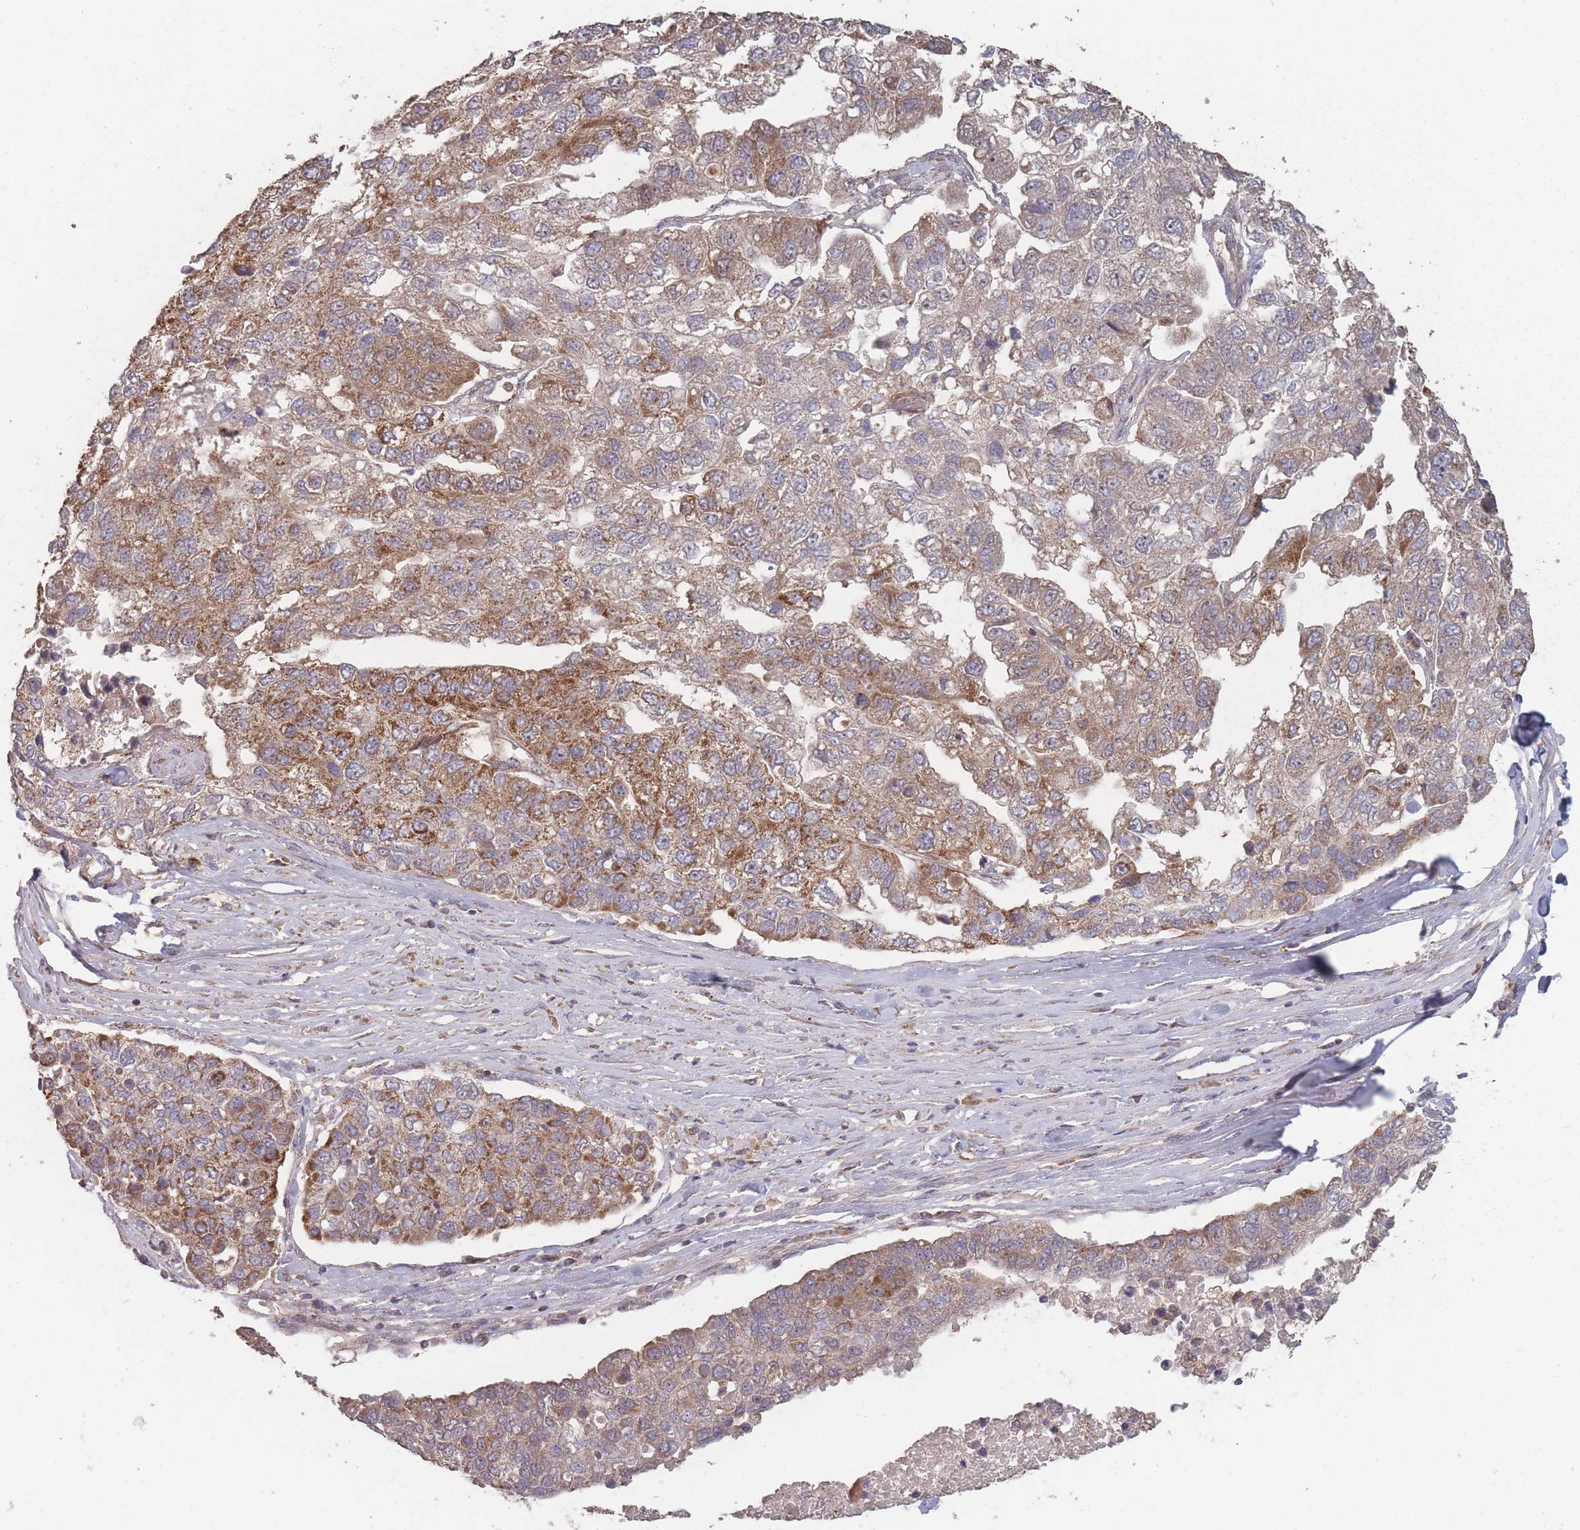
{"staining": {"intensity": "moderate", "quantity": ">75%", "location": "cytoplasmic/membranous"}, "tissue": "pancreatic cancer", "cell_type": "Tumor cells", "image_type": "cancer", "snomed": [{"axis": "morphology", "description": "Adenocarcinoma, NOS"}, {"axis": "topography", "description": "Pancreas"}], "caption": "High-power microscopy captured an immunohistochemistry image of pancreatic adenocarcinoma, revealing moderate cytoplasmic/membranous staining in approximately >75% of tumor cells.", "gene": "LYRM7", "patient": {"sex": "female", "age": 61}}